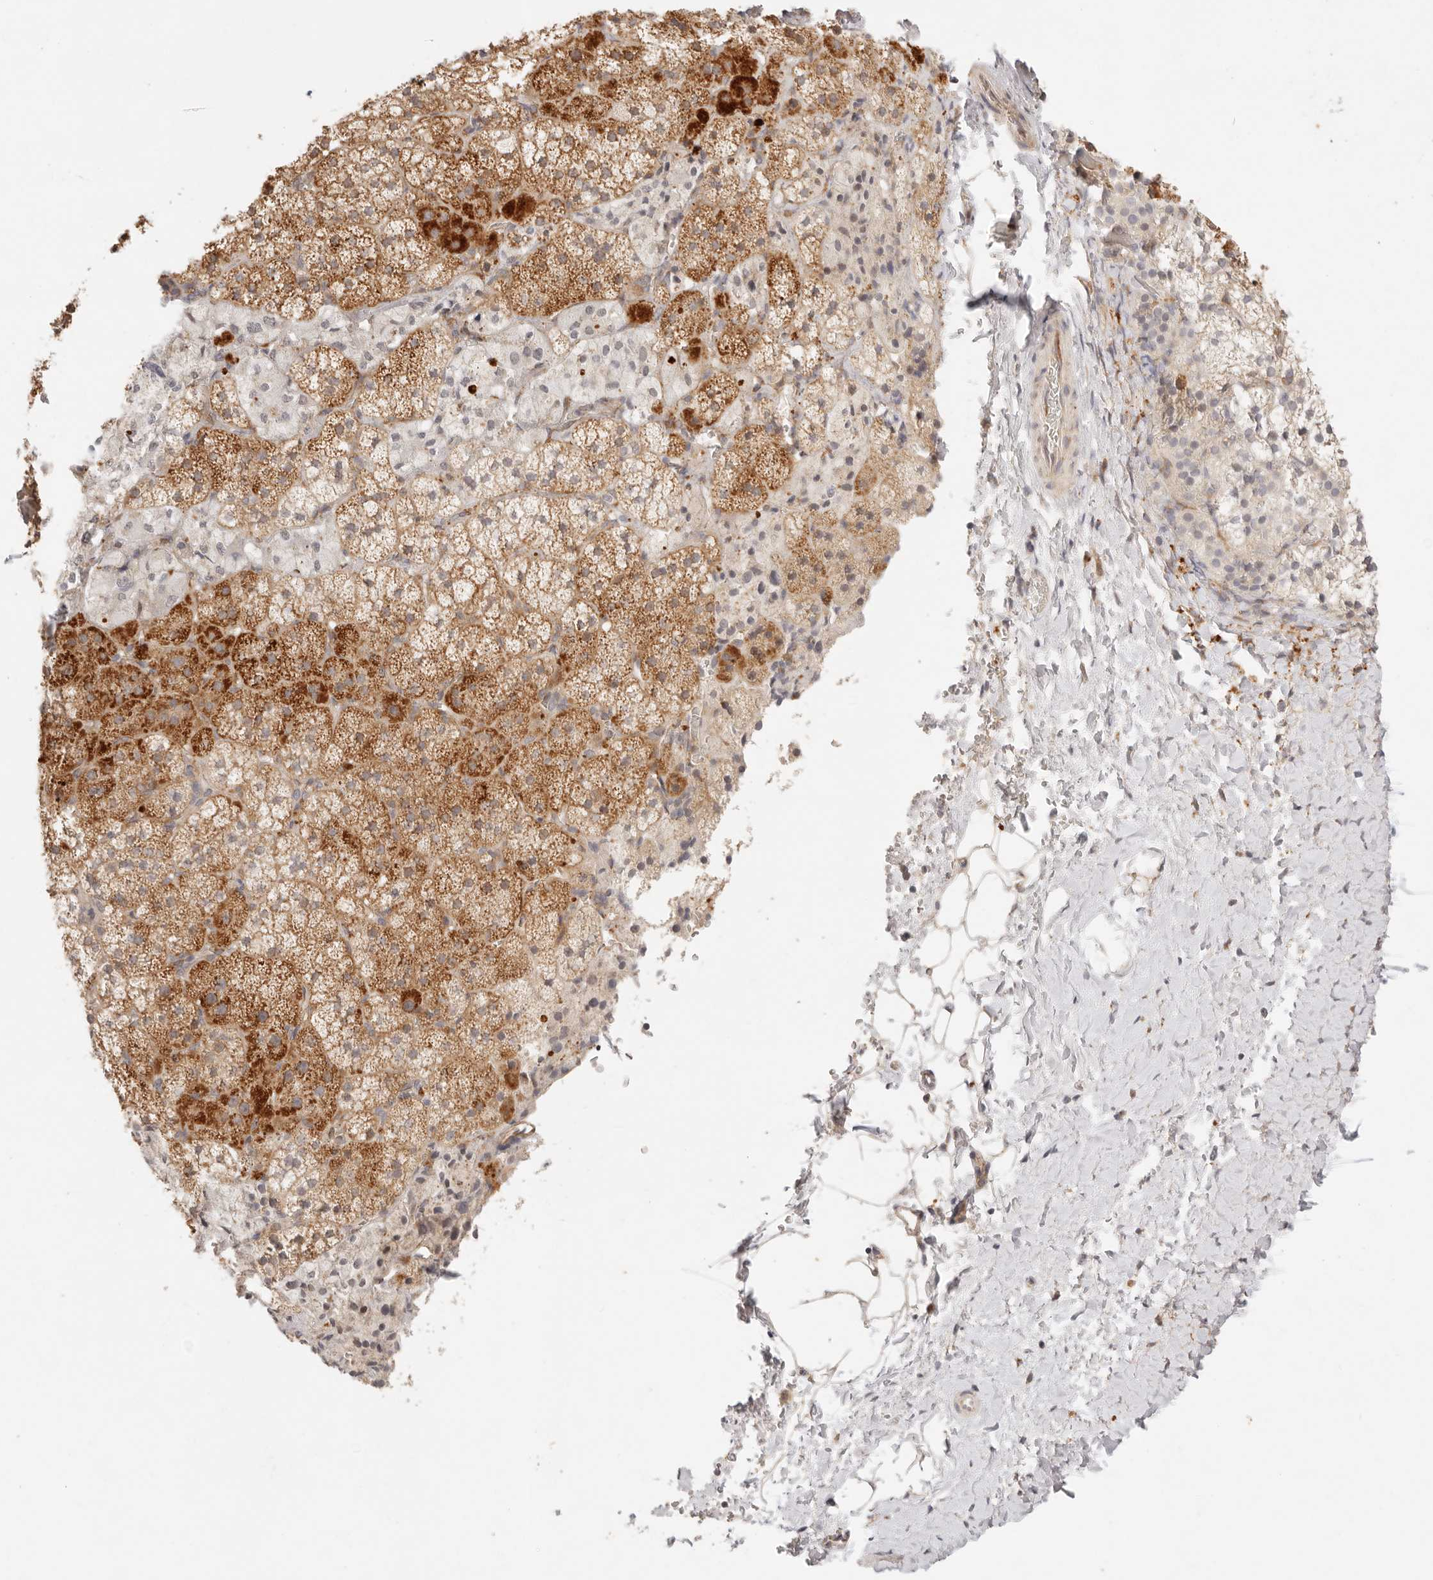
{"staining": {"intensity": "strong", "quantity": "25%-75%", "location": "cytoplasmic/membranous"}, "tissue": "adrenal gland", "cell_type": "Glandular cells", "image_type": "normal", "snomed": [{"axis": "morphology", "description": "Normal tissue, NOS"}, {"axis": "topography", "description": "Adrenal gland"}], "caption": "High-magnification brightfield microscopy of normal adrenal gland stained with DAB (3,3'-diaminobenzidine) (brown) and counterstained with hematoxylin (blue). glandular cells exhibit strong cytoplasmic/membranous positivity is seen in about25%-75% of cells.", "gene": "GPR156", "patient": {"sex": "female", "age": 44}}